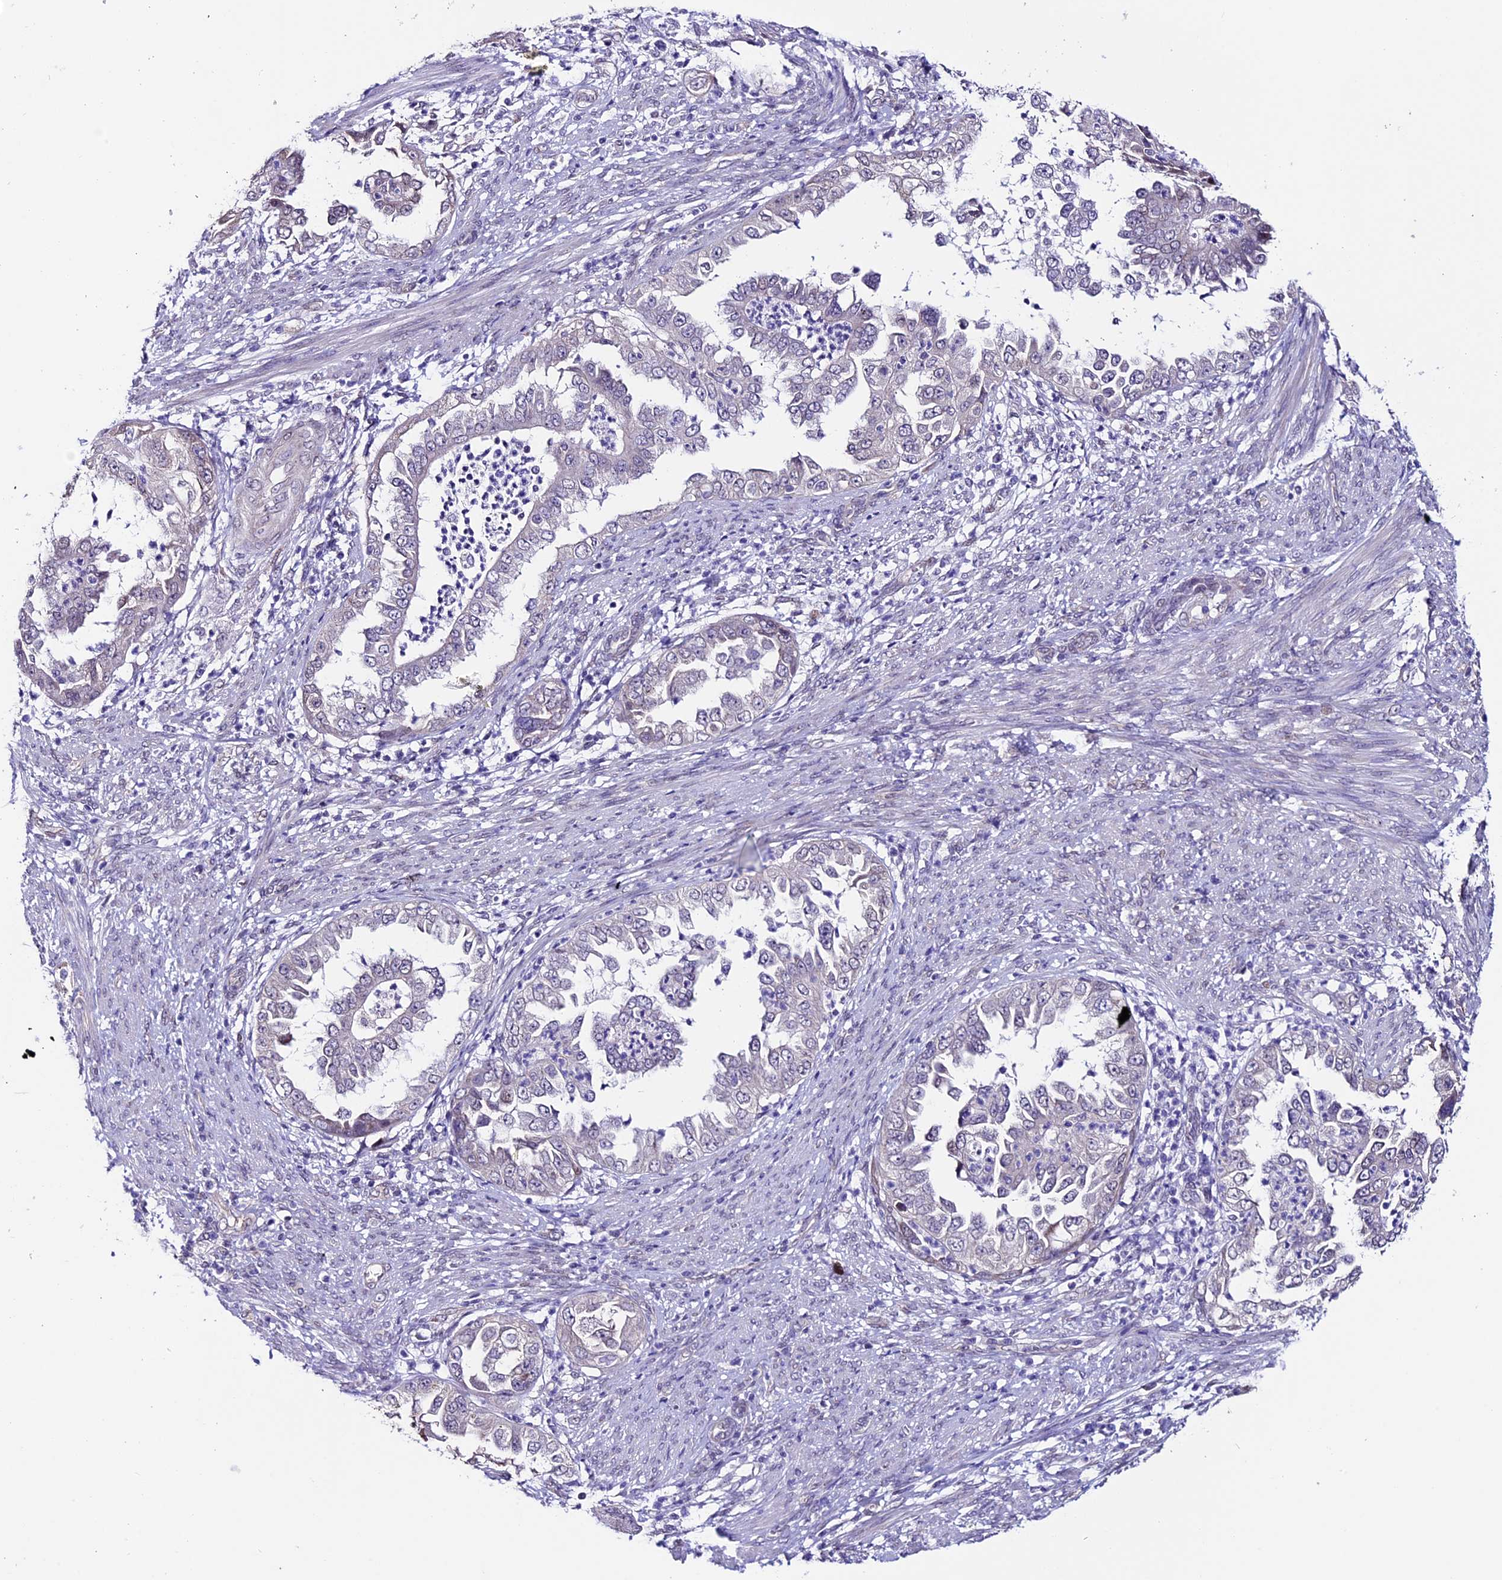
{"staining": {"intensity": "negative", "quantity": "none", "location": "none"}, "tissue": "endometrial cancer", "cell_type": "Tumor cells", "image_type": "cancer", "snomed": [{"axis": "morphology", "description": "Adenocarcinoma, NOS"}, {"axis": "topography", "description": "Endometrium"}], "caption": "A high-resolution micrograph shows immunohistochemistry (IHC) staining of endometrial cancer, which reveals no significant positivity in tumor cells.", "gene": "TMEM171", "patient": {"sex": "female", "age": 85}}